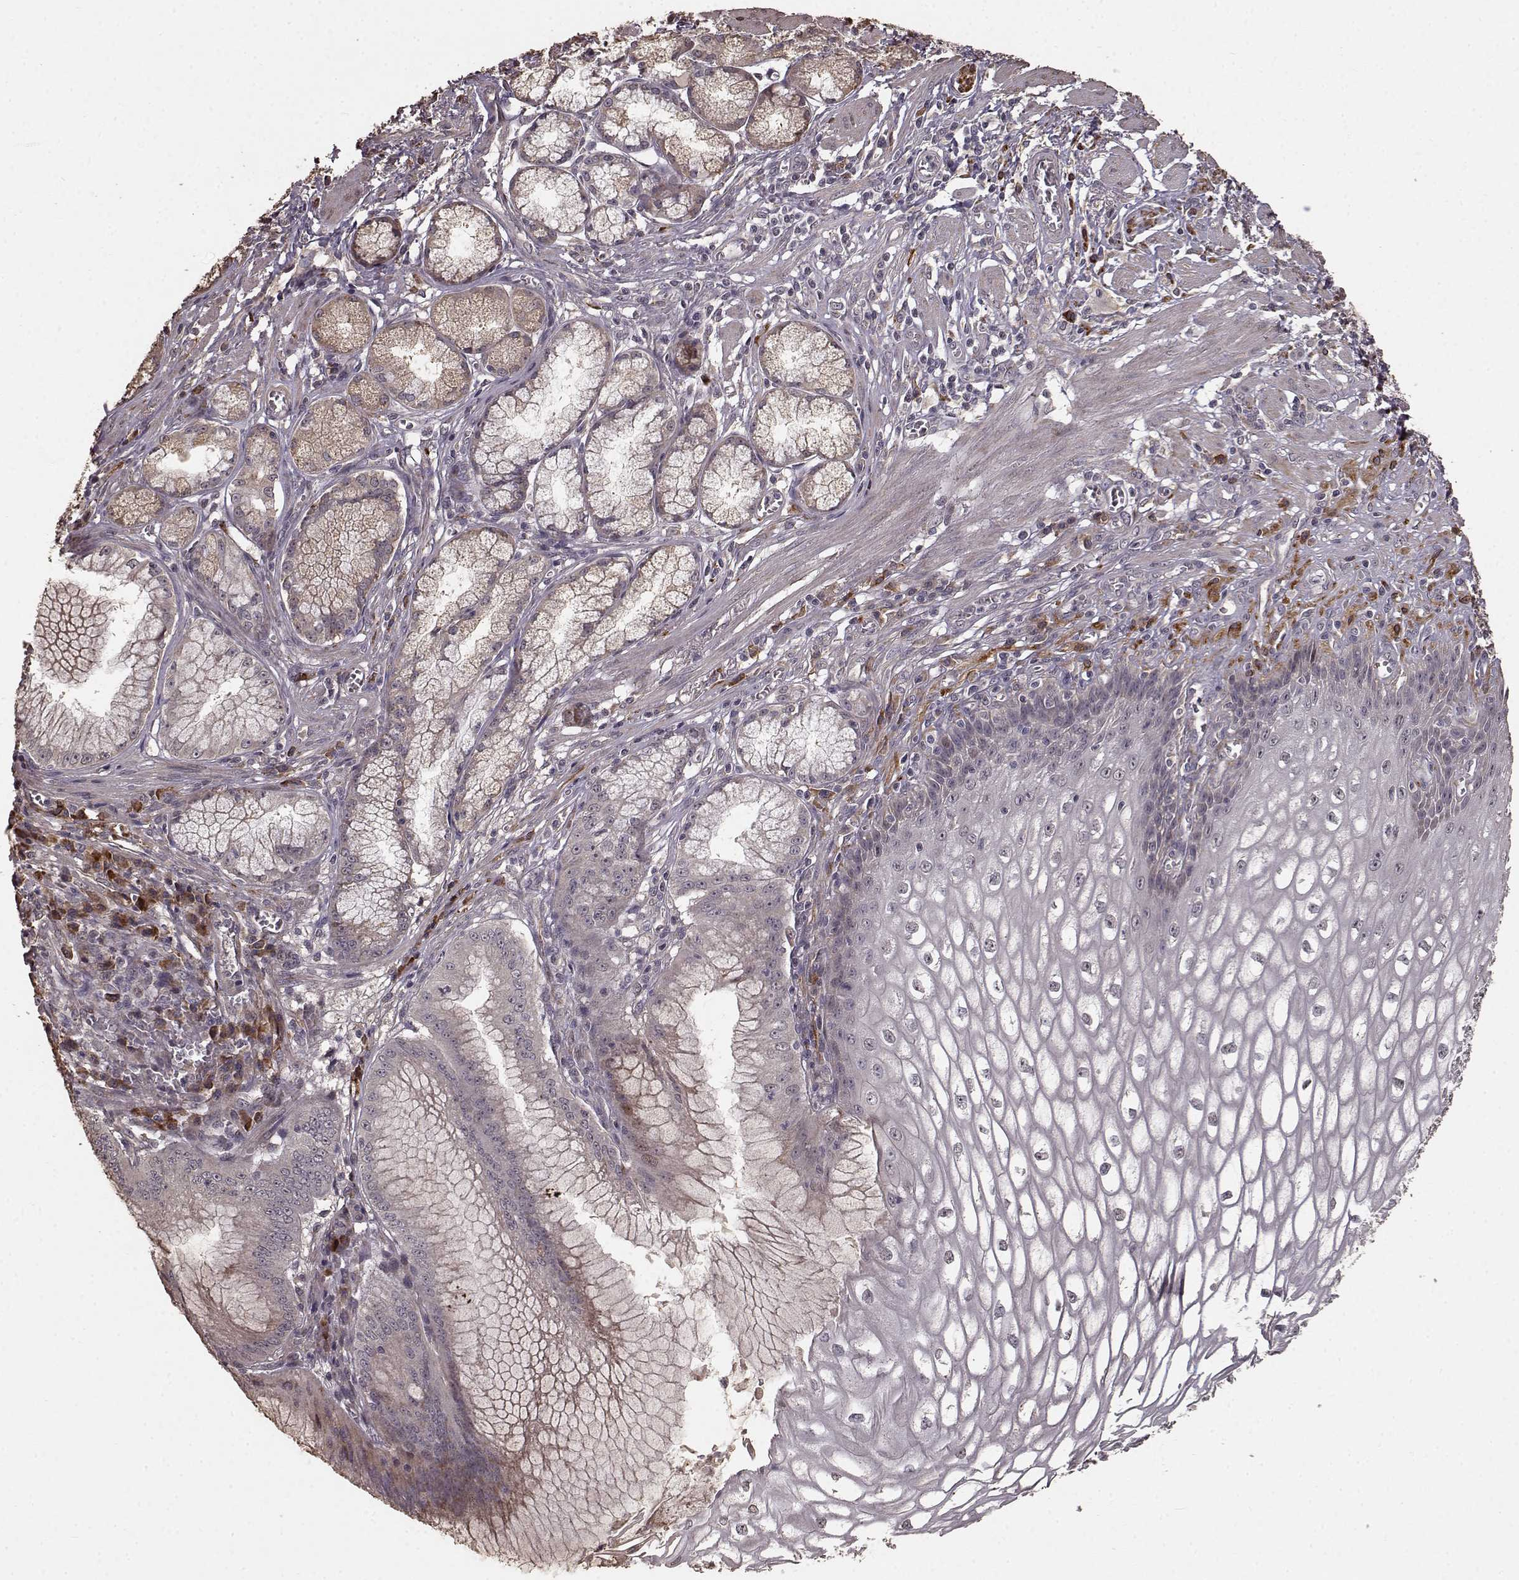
{"staining": {"intensity": "weak", "quantity": ">75%", "location": "cytoplasmic/membranous"}, "tissue": "esophagus", "cell_type": "Squamous epithelial cells", "image_type": "normal", "snomed": [{"axis": "morphology", "description": "Normal tissue, NOS"}, {"axis": "topography", "description": "Esophagus"}], "caption": "About >75% of squamous epithelial cells in benign esophagus exhibit weak cytoplasmic/membranous protein expression as visualized by brown immunohistochemical staining.", "gene": "USP15", "patient": {"sex": "male", "age": 58}}